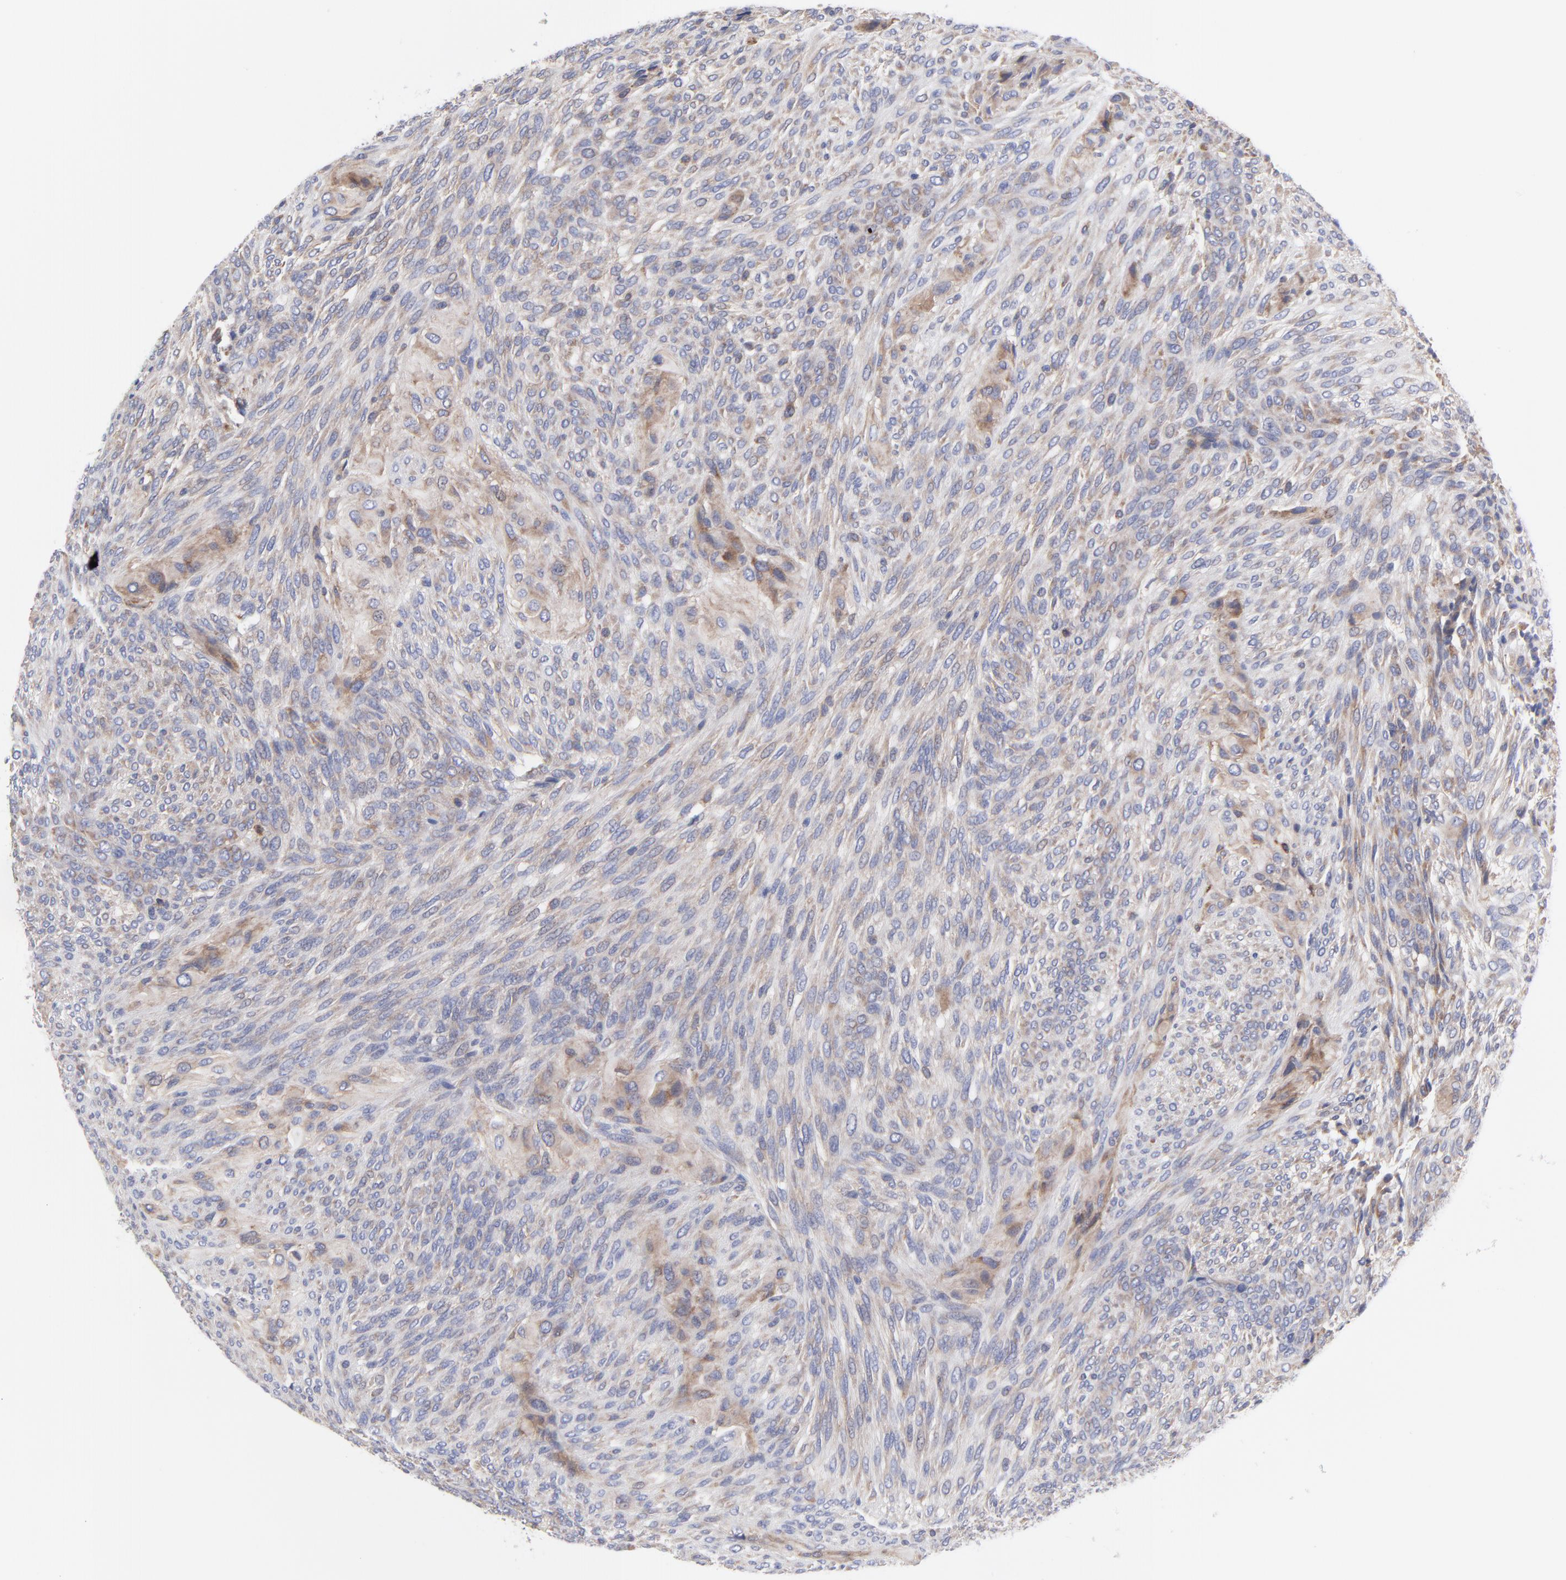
{"staining": {"intensity": "moderate", "quantity": ">75%", "location": "cytoplasmic/membranous"}, "tissue": "glioma", "cell_type": "Tumor cells", "image_type": "cancer", "snomed": [{"axis": "morphology", "description": "Glioma, malignant, High grade"}, {"axis": "topography", "description": "Cerebral cortex"}], "caption": "Immunohistochemical staining of human glioma reveals moderate cytoplasmic/membranous protein expression in approximately >75% of tumor cells.", "gene": "MOSPD2", "patient": {"sex": "female", "age": 55}}